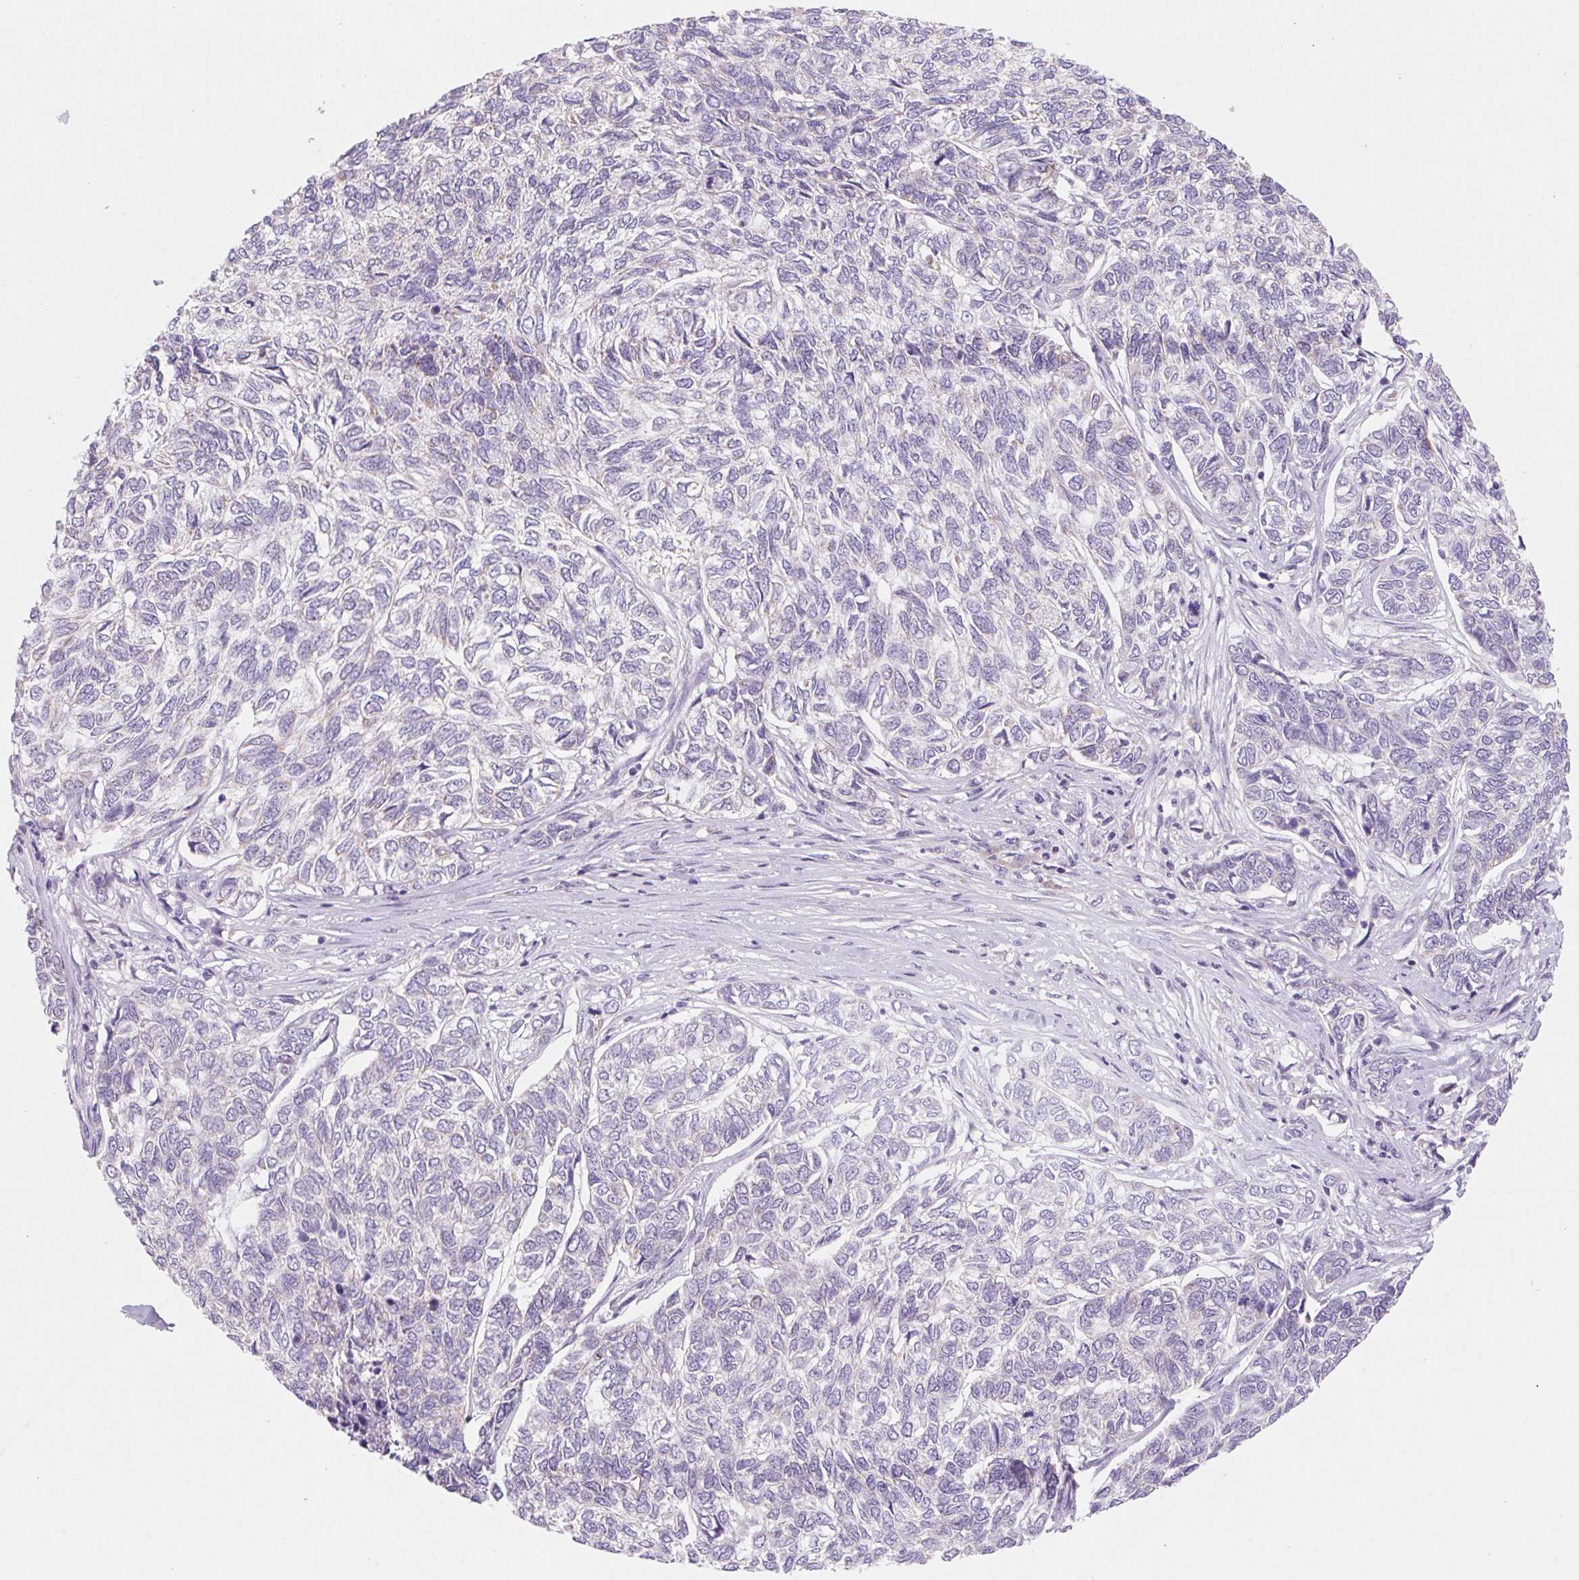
{"staining": {"intensity": "negative", "quantity": "none", "location": "none"}, "tissue": "skin cancer", "cell_type": "Tumor cells", "image_type": "cancer", "snomed": [{"axis": "morphology", "description": "Basal cell carcinoma"}, {"axis": "topography", "description": "Skin"}], "caption": "A high-resolution image shows immunohistochemistry (IHC) staining of skin cancer (basal cell carcinoma), which demonstrates no significant expression in tumor cells.", "gene": "DPPA5", "patient": {"sex": "female", "age": 65}}